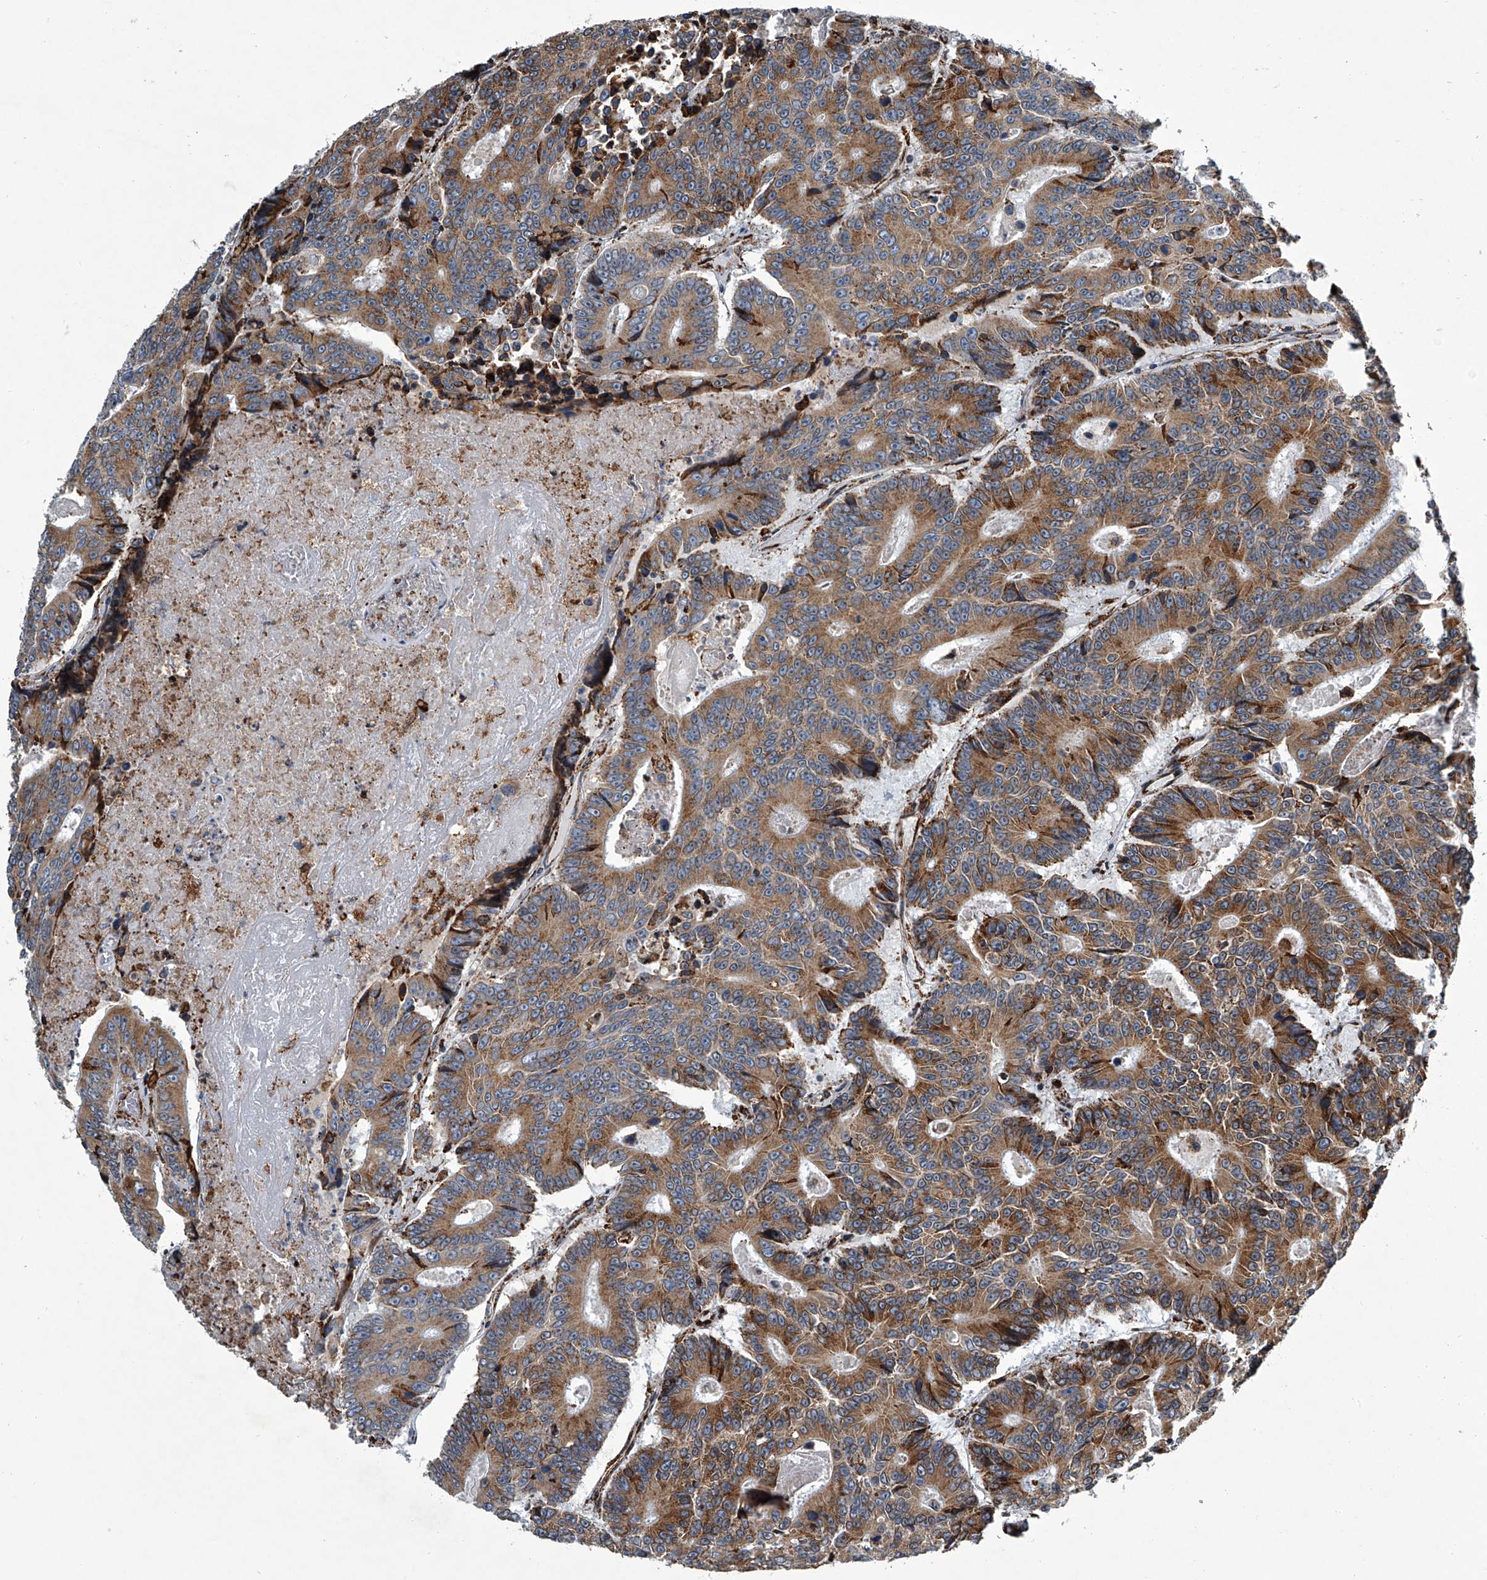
{"staining": {"intensity": "moderate", "quantity": ">75%", "location": "cytoplasmic/membranous"}, "tissue": "colorectal cancer", "cell_type": "Tumor cells", "image_type": "cancer", "snomed": [{"axis": "morphology", "description": "Adenocarcinoma, NOS"}, {"axis": "topography", "description": "Colon"}], "caption": "An immunohistochemistry (IHC) photomicrograph of neoplastic tissue is shown. Protein staining in brown labels moderate cytoplasmic/membranous positivity in colorectal cancer (adenocarcinoma) within tumor cells.", "gene": "TMEM63C", "patient": {"sex": "male", "age": 83}}